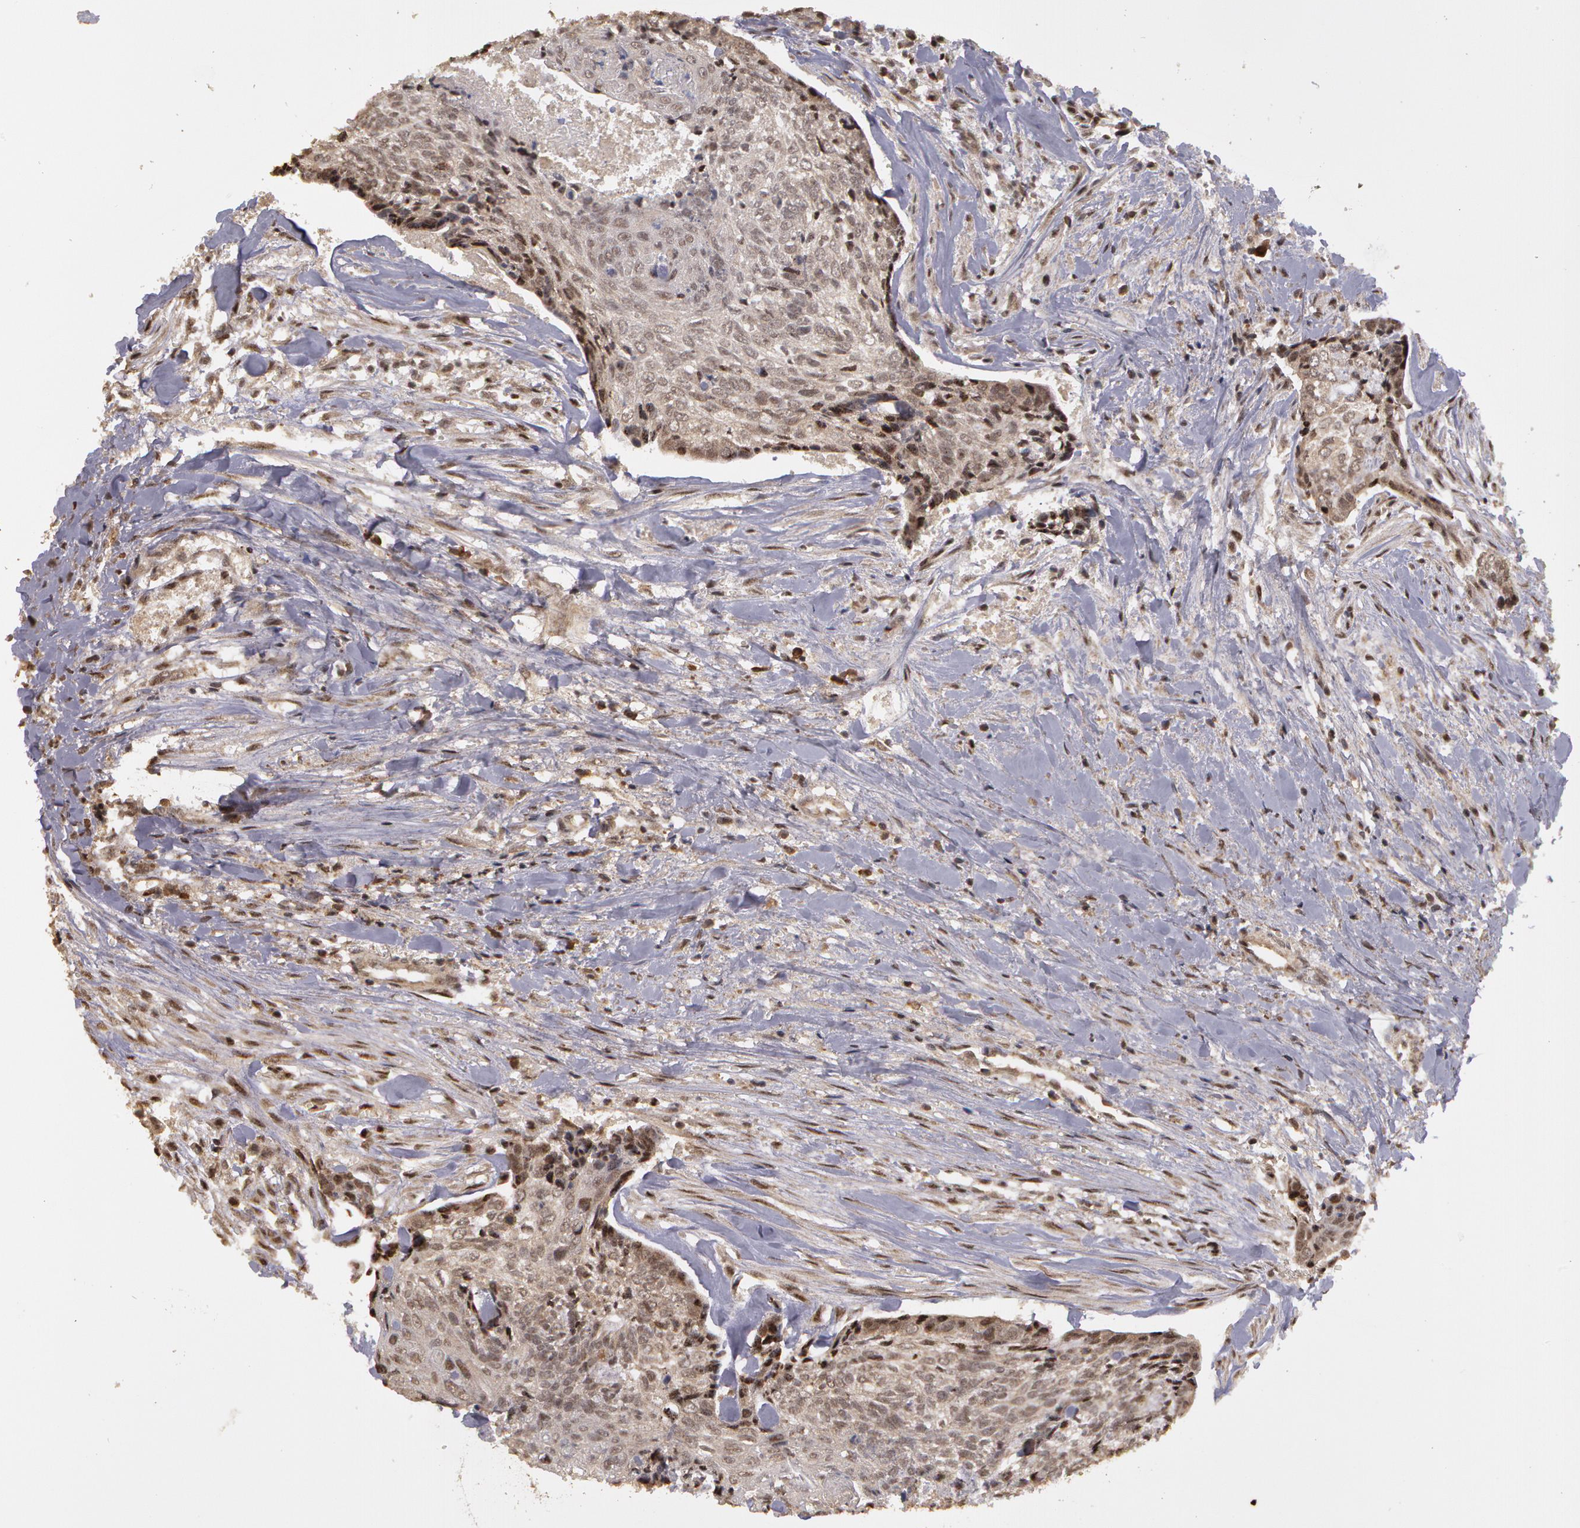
{"staining": {"intensity": "moderate", "quantity": "25%-75%", "location": "nuclear"}, "tissue": "head and neck cancer", "cell_type": "Tumor cells", "image_type": "cancer", "snomed": [{"axis": "morphology", "description": "Squamous cell carcinoma, NOS"}, {"axis": "topography", "description": "Salivary gland"}, {"axis": "topography", "description": "Head-Neck"}], "caption": "There is medium levels of moderate nuclear positivity in tumor cells of squamous cell carcinoma (head and neck), as demonstrated by immunohistochemical staining (brown color).", "gene": "GLIS1", "patient": {"sex": "male", "age": 70}}